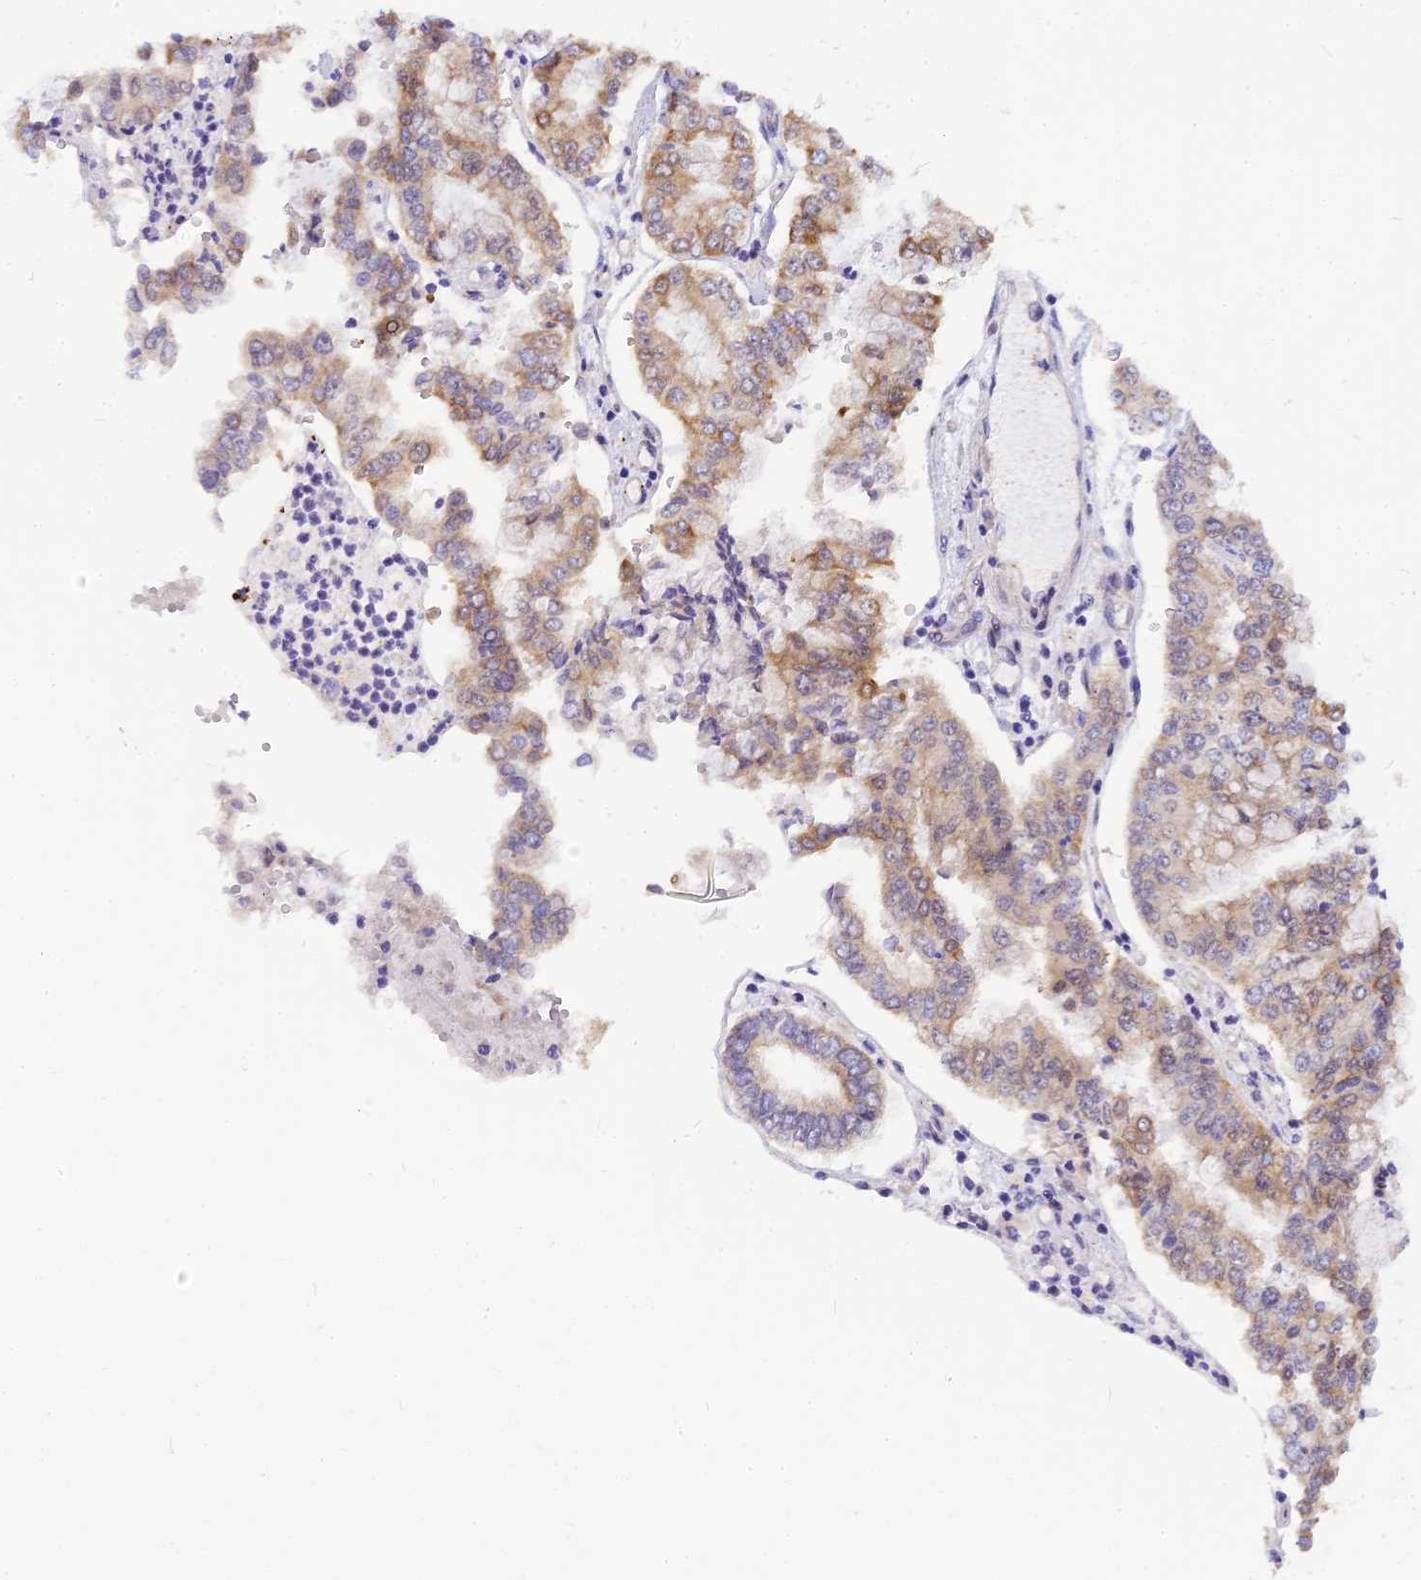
{"staining": {"intensity": "moderate", "quantity": "<25%", "location": "cytoplasmic/membranous"}, "tissue": "stomach cancer", "cell_type": "Tumor cells", "image_type": "cancer", "snomed": [{"axis": "morphology", "description": "Adenocarcinoma, NOS"}, {"axis": "topography", "description": "Stomach"}], "caption": "Protein positivity by IHC reveals moderate cytoplasmic/membranous expression in approximately <25% of tumor cells in stomach adenocarcinoma.", "gene": "CMC1", "patient": {"sex": "male", "age": 76}}